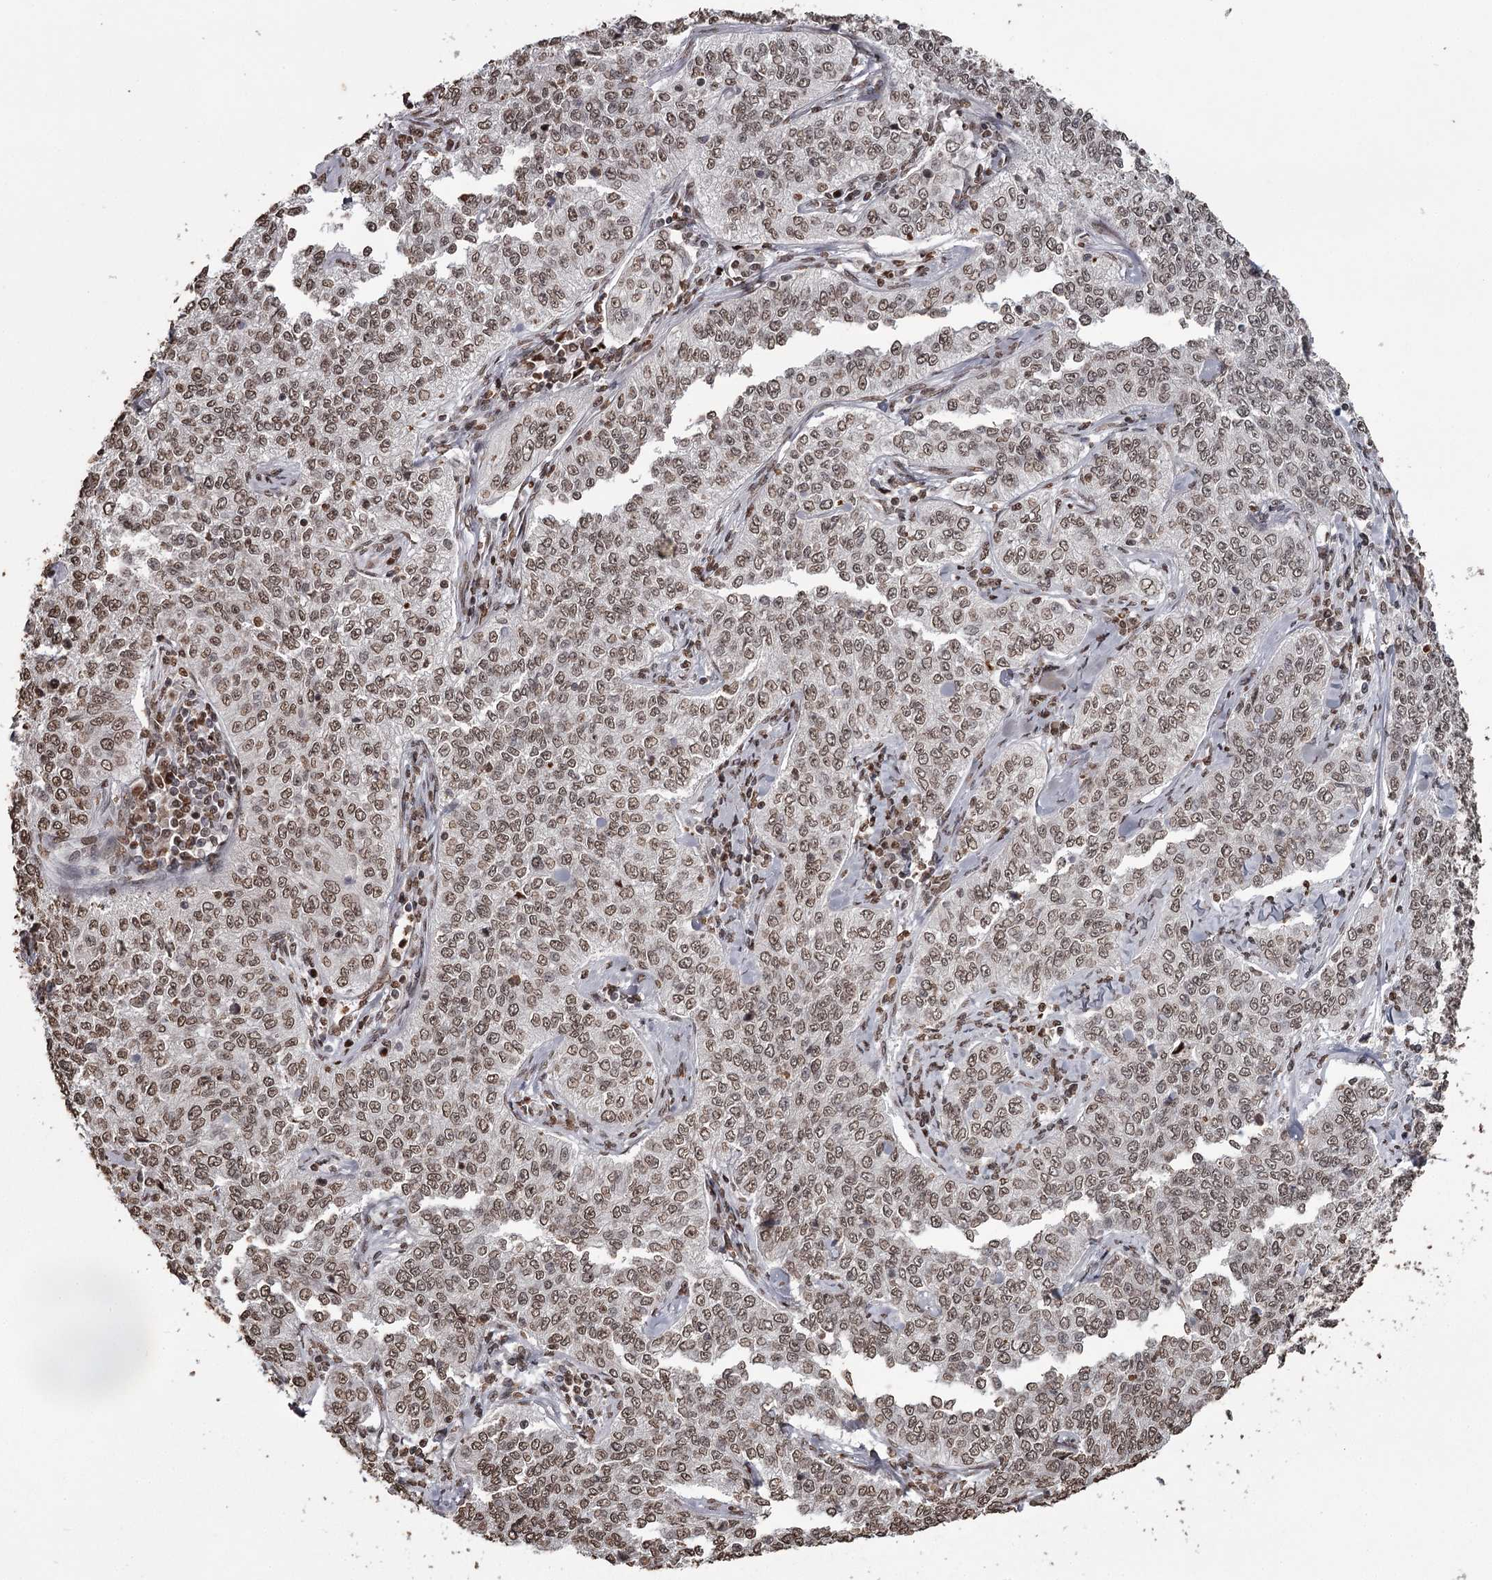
{"staining": {"intensity": "moderate", "quantity": ">75%", "location": "nuclear"}, "tissue": "cervical cancer", "cell_type": "Tumor cells", "image_type": "cancer", "snomed": [{"axis": "morphology", "description": "Squamous cell carcinoma, NOS"}, {"axis": "topography", "description": "Cervix"}], "caption": "Tumor cells exhibit medium levels of moderate nuclear positivity in approximately >75% of cells in human cervical cancer. The protein of interest is stained brown, and the nuclei are stained in blue (DAB (3,3'-diaminobenzidine) IHC with brightfield microscopy, high magnification).", "gene": "THYN1", "patient": {"sex": "female", "age": 35}}